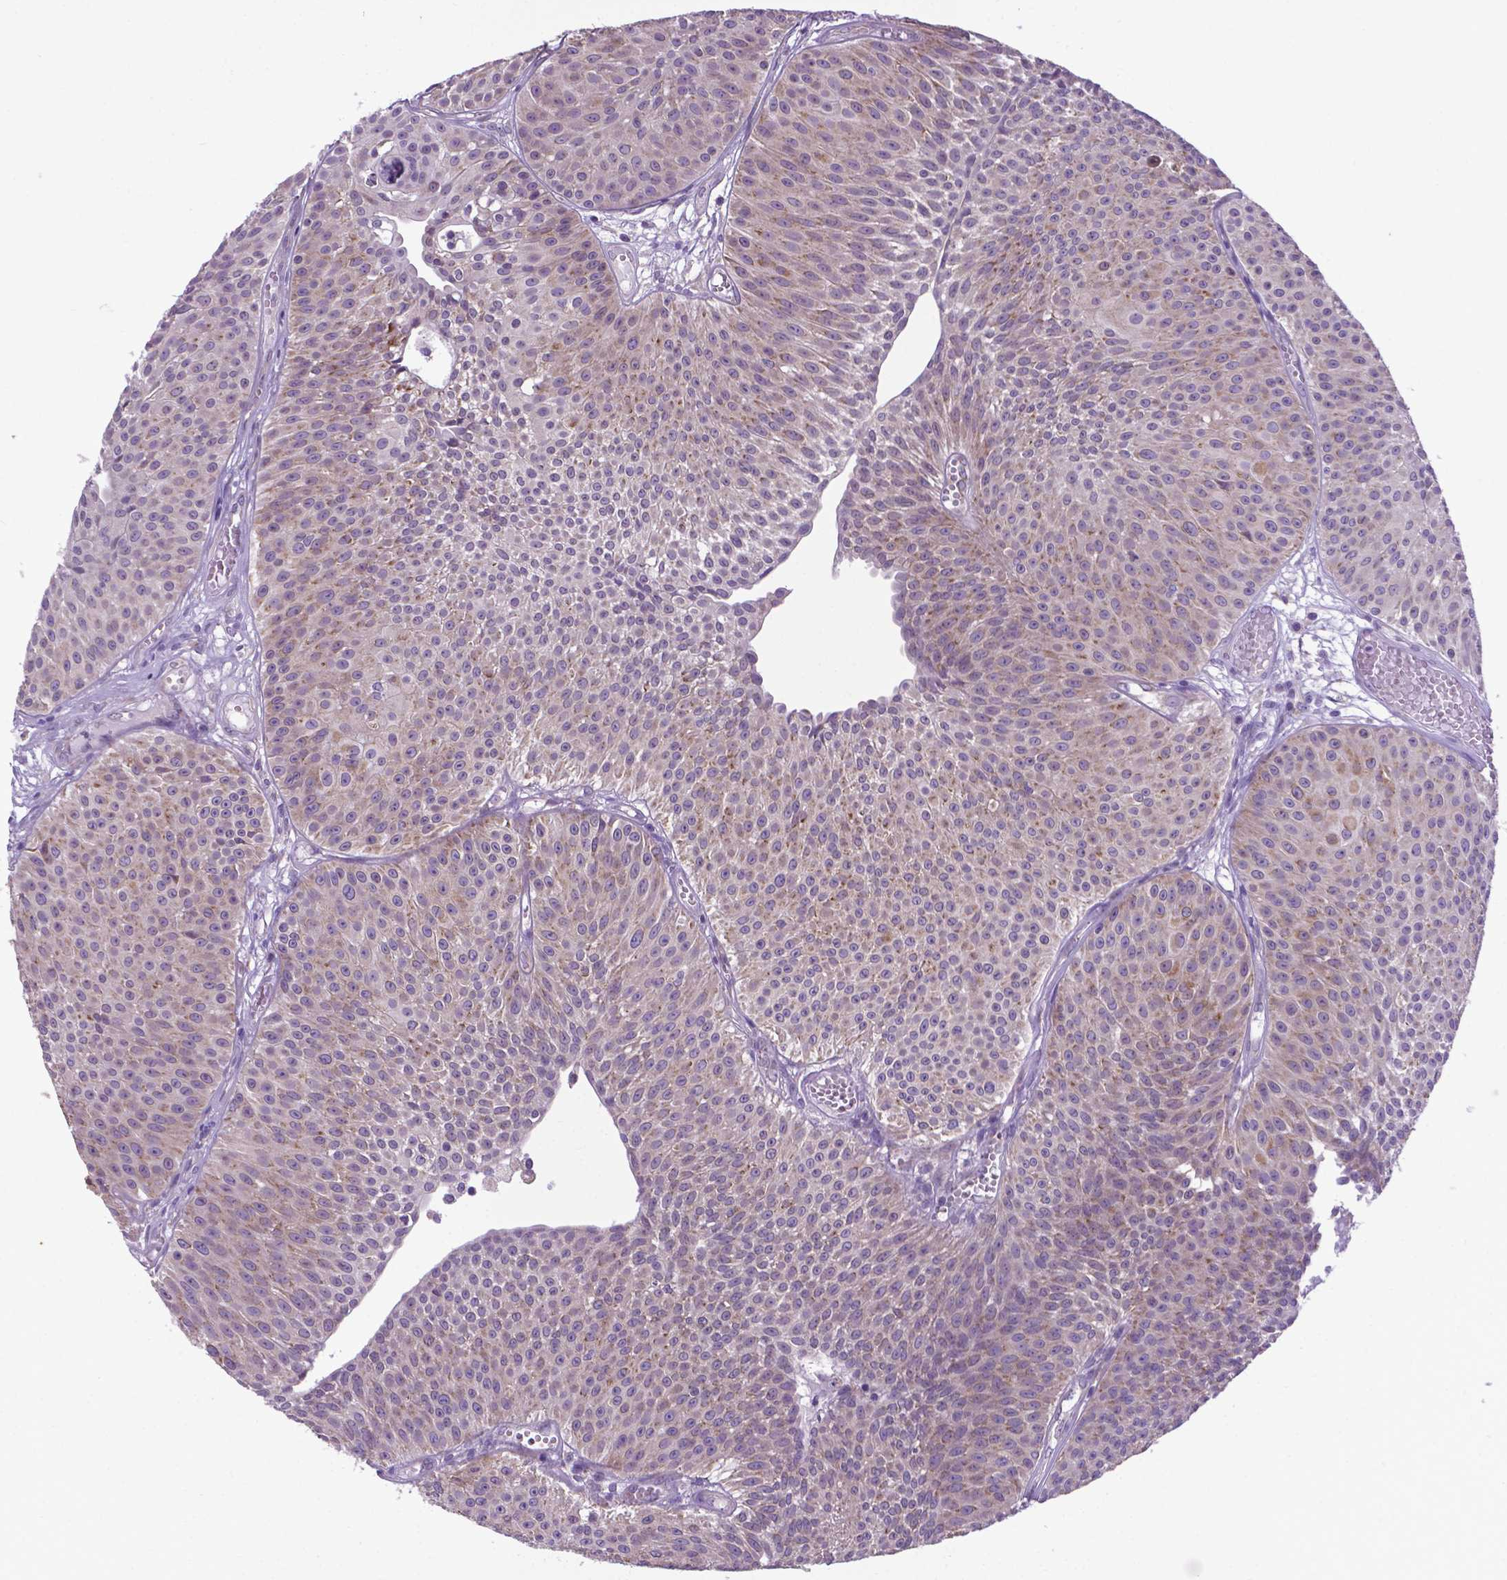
{"staining": {"intensity": "weak", "quantity": "25%-75%", "location": "cytoplasmic/membranous"}, "tissue": "urothelial cancer", "cell_type": "Tumor cells", "image_type": "cancer", "snomed": [{"axis": "morphology", "description": "Urothelial carcinoma, Low grade"}, {"axis": "topography", "description": "Urinary bladder"}], "caption": "The micrograph exhibits a brown stain indicating the presence of a protein in the cytoplasmic/membranous of tumor cells in urothelial carcinoma (low-grade). The staining is performed using DAB brown chromogen to label protein expression. The nuclei are counter-stained blue using hematoxylin.", "gene": "WDR83OS", "patient": {"sex": "male", "age": 63}}